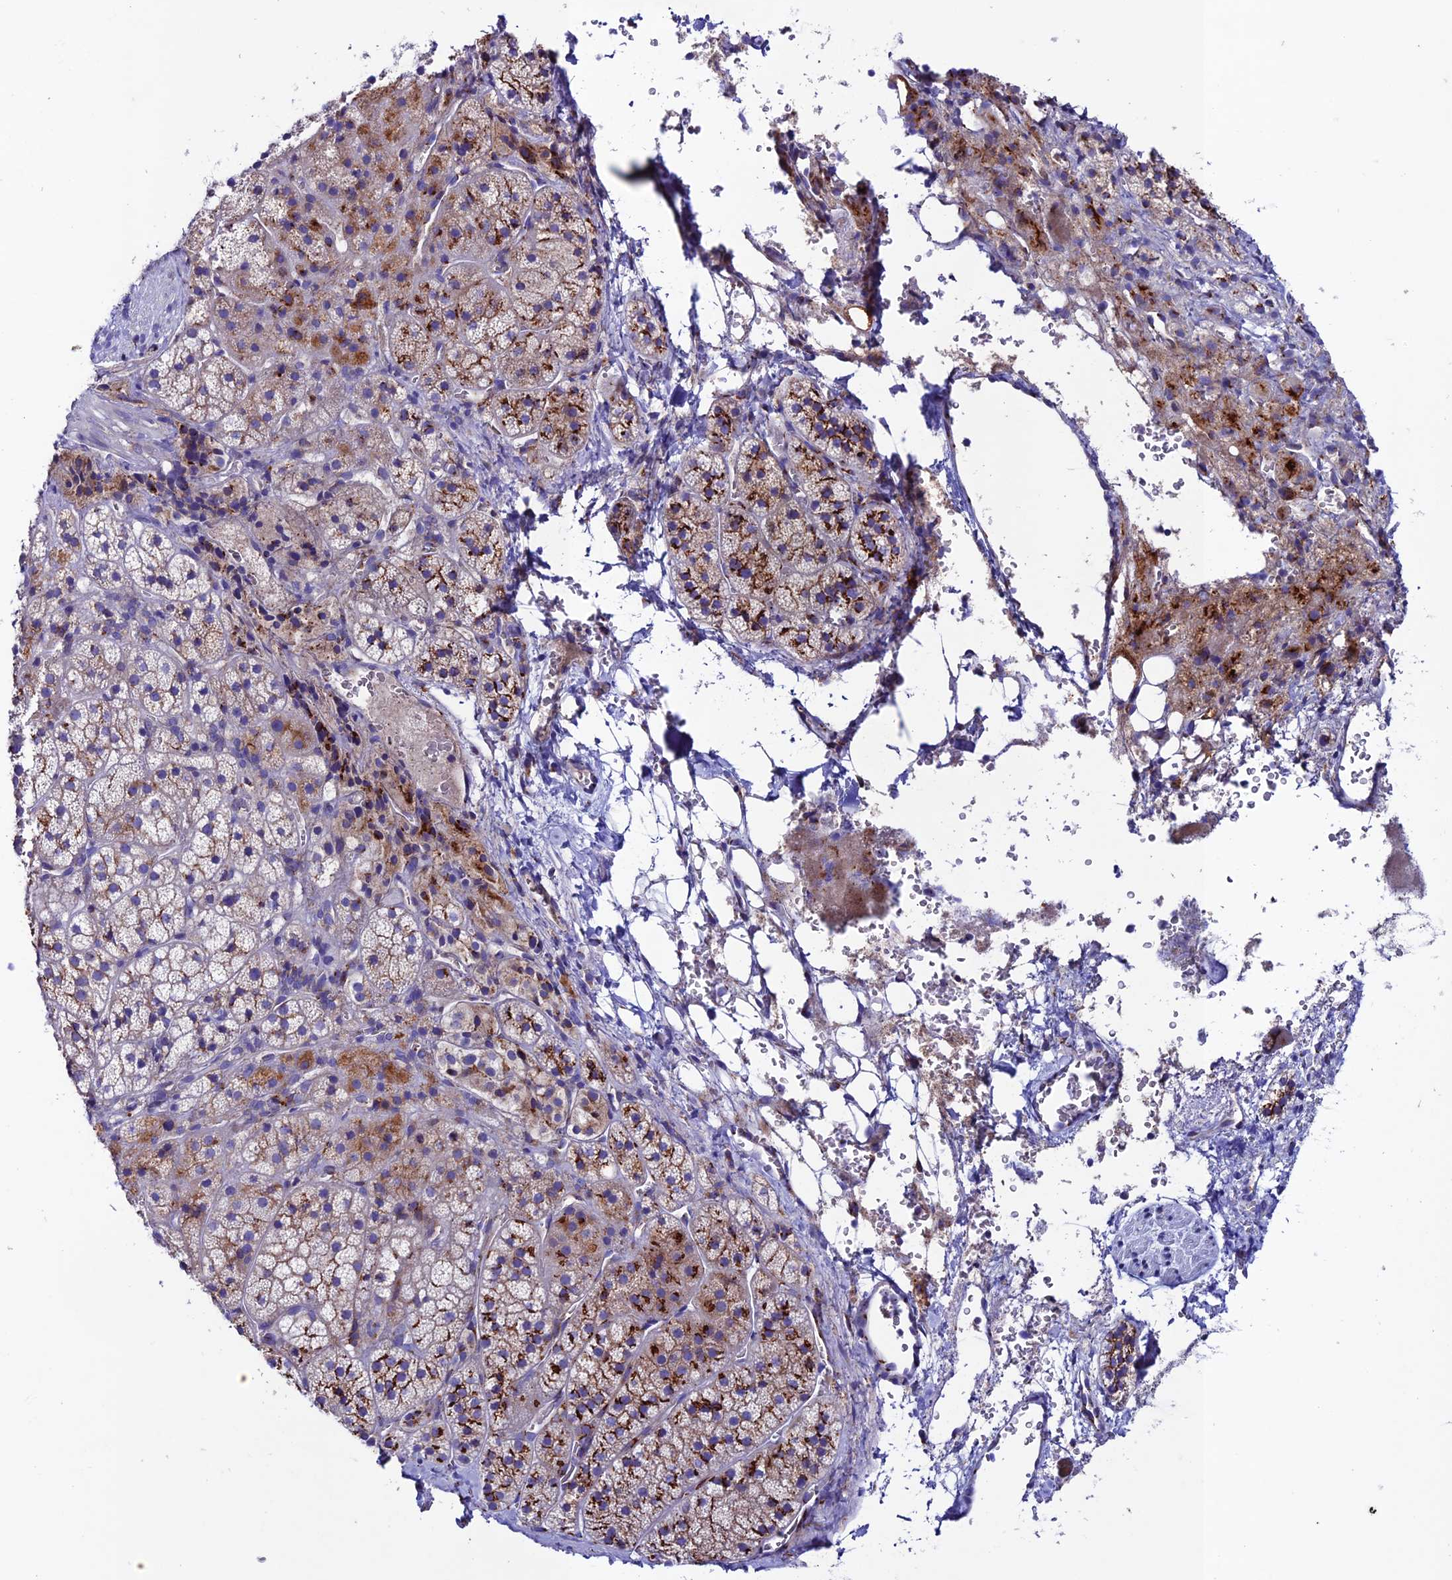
{"staining": {"intensity": "moderate", "quantity": "25%-75%", "location": "cytoplasmic/membranous"}, "tissue": "adrenal gland", "cell_type": "Glandular cells", "image_type": "normal", "snomed": [{"axis": "morphology", "description": "Normal tissue, NOS"}, {"axis": "topography", "description": "Adrenal gland"}], "caption": "The image displays staining of normal adrenal gland, revealing moderate cytoplasmic/membranous protein positivity (brown color) within glandular cells.", "gene": "OR51Q1", "patient": {"sex": "female", "age": 44}}